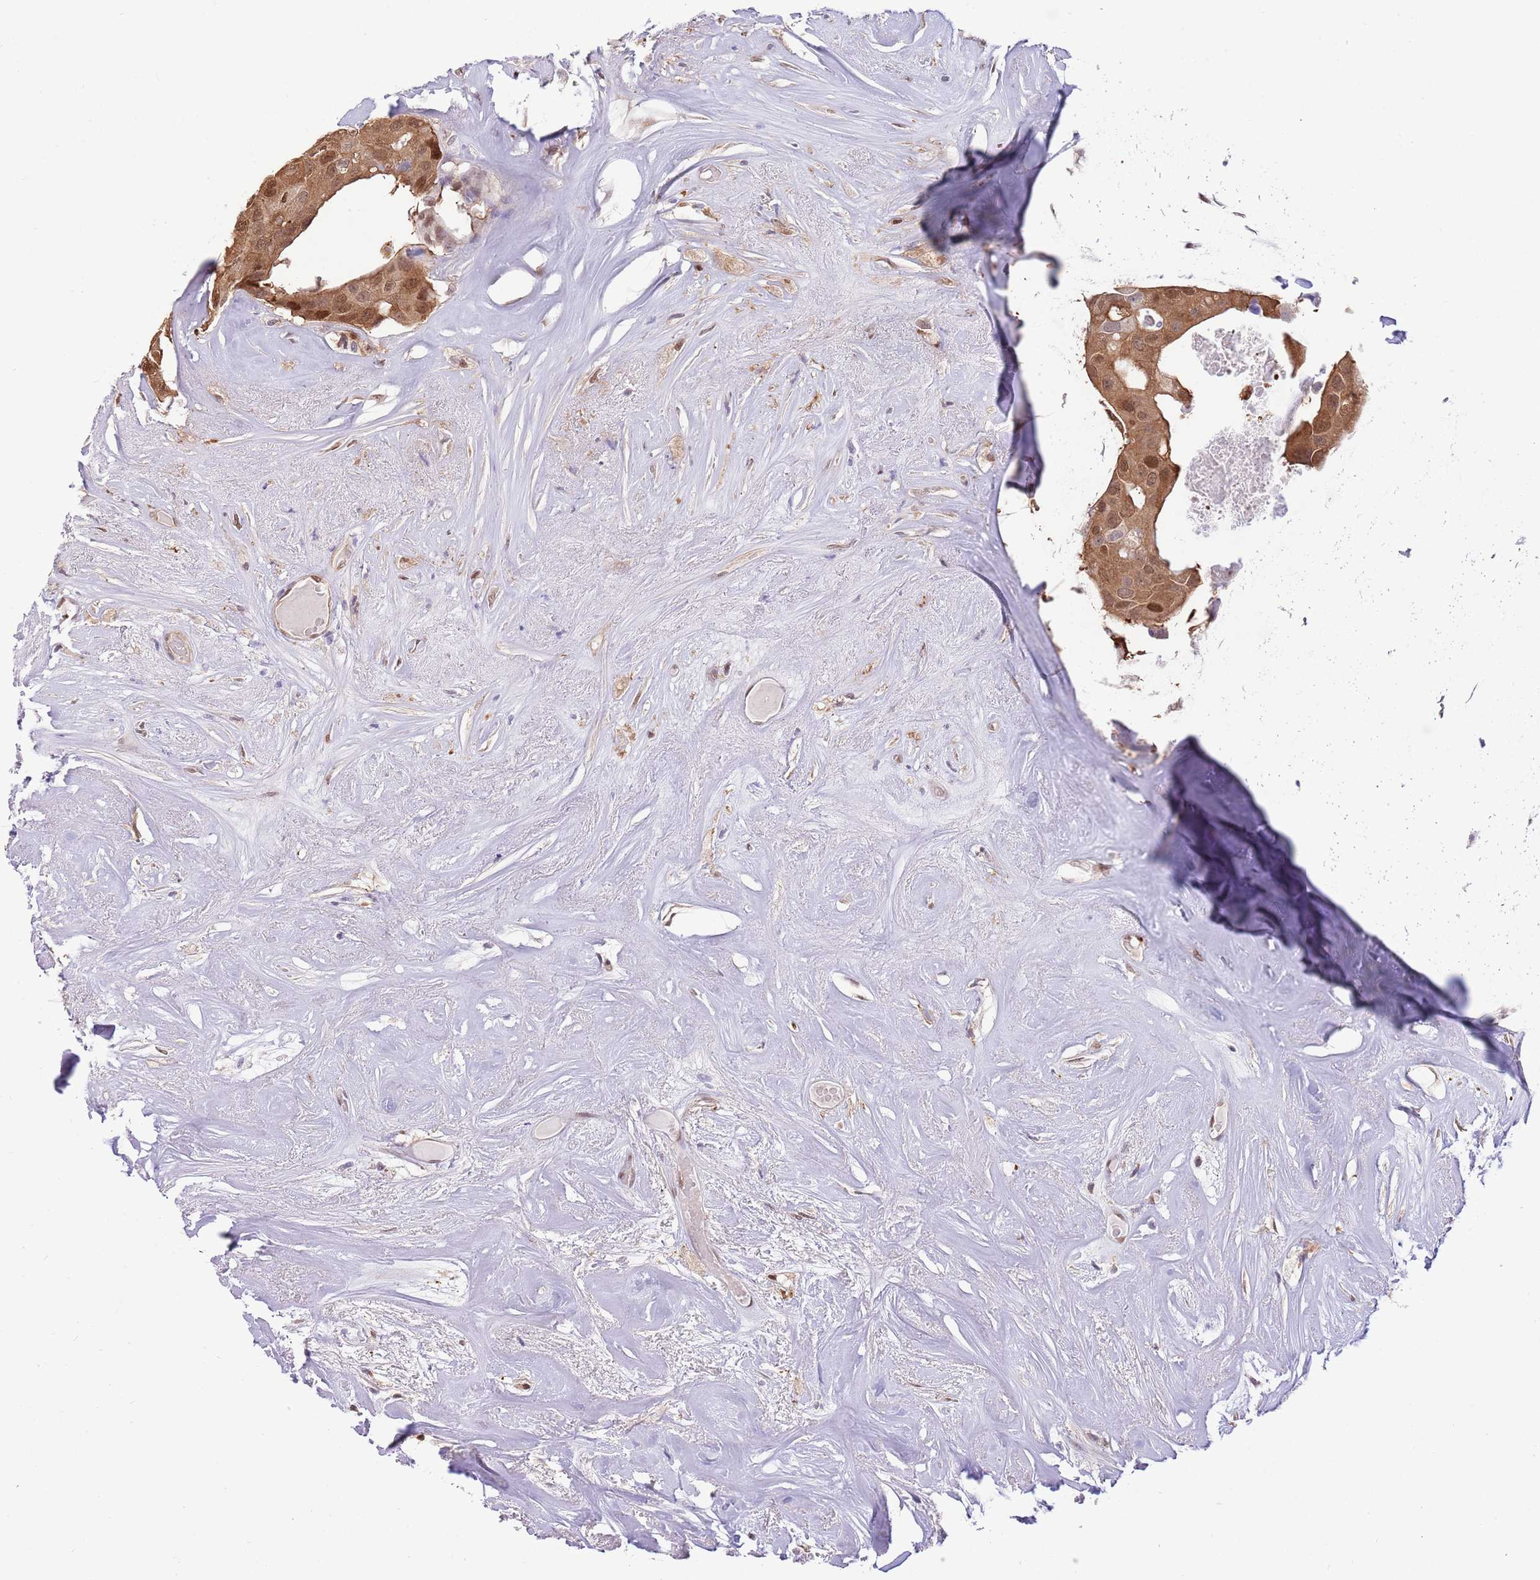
{"staining": {"intensity": "moderate", "quantity": ">75%", "location": "cytoplasmic/membranous,nuclear"}, "tissue": "head and neck cancer", "cell_type": "Tumor cells", "image_type": "cancer", "snomed": [{"axis": "morphology", "description": "Adenocarcinoma, NOS"}, {"axis": "morphology", "description": "Adenocarcinoma, metastatic, NOS"}, {"axis": "topography", "description": "Head-Neck"}], "caption": "Immunohistochemical staining of human head and neck adenocarcinoma exhibits medium levels of moderate cytoplasmic/membranous and nuclear protein expression in approximately >75% of tumor cells.", "gene": "NSFL1C", "patient": {"sex": "male", "age": 75}}